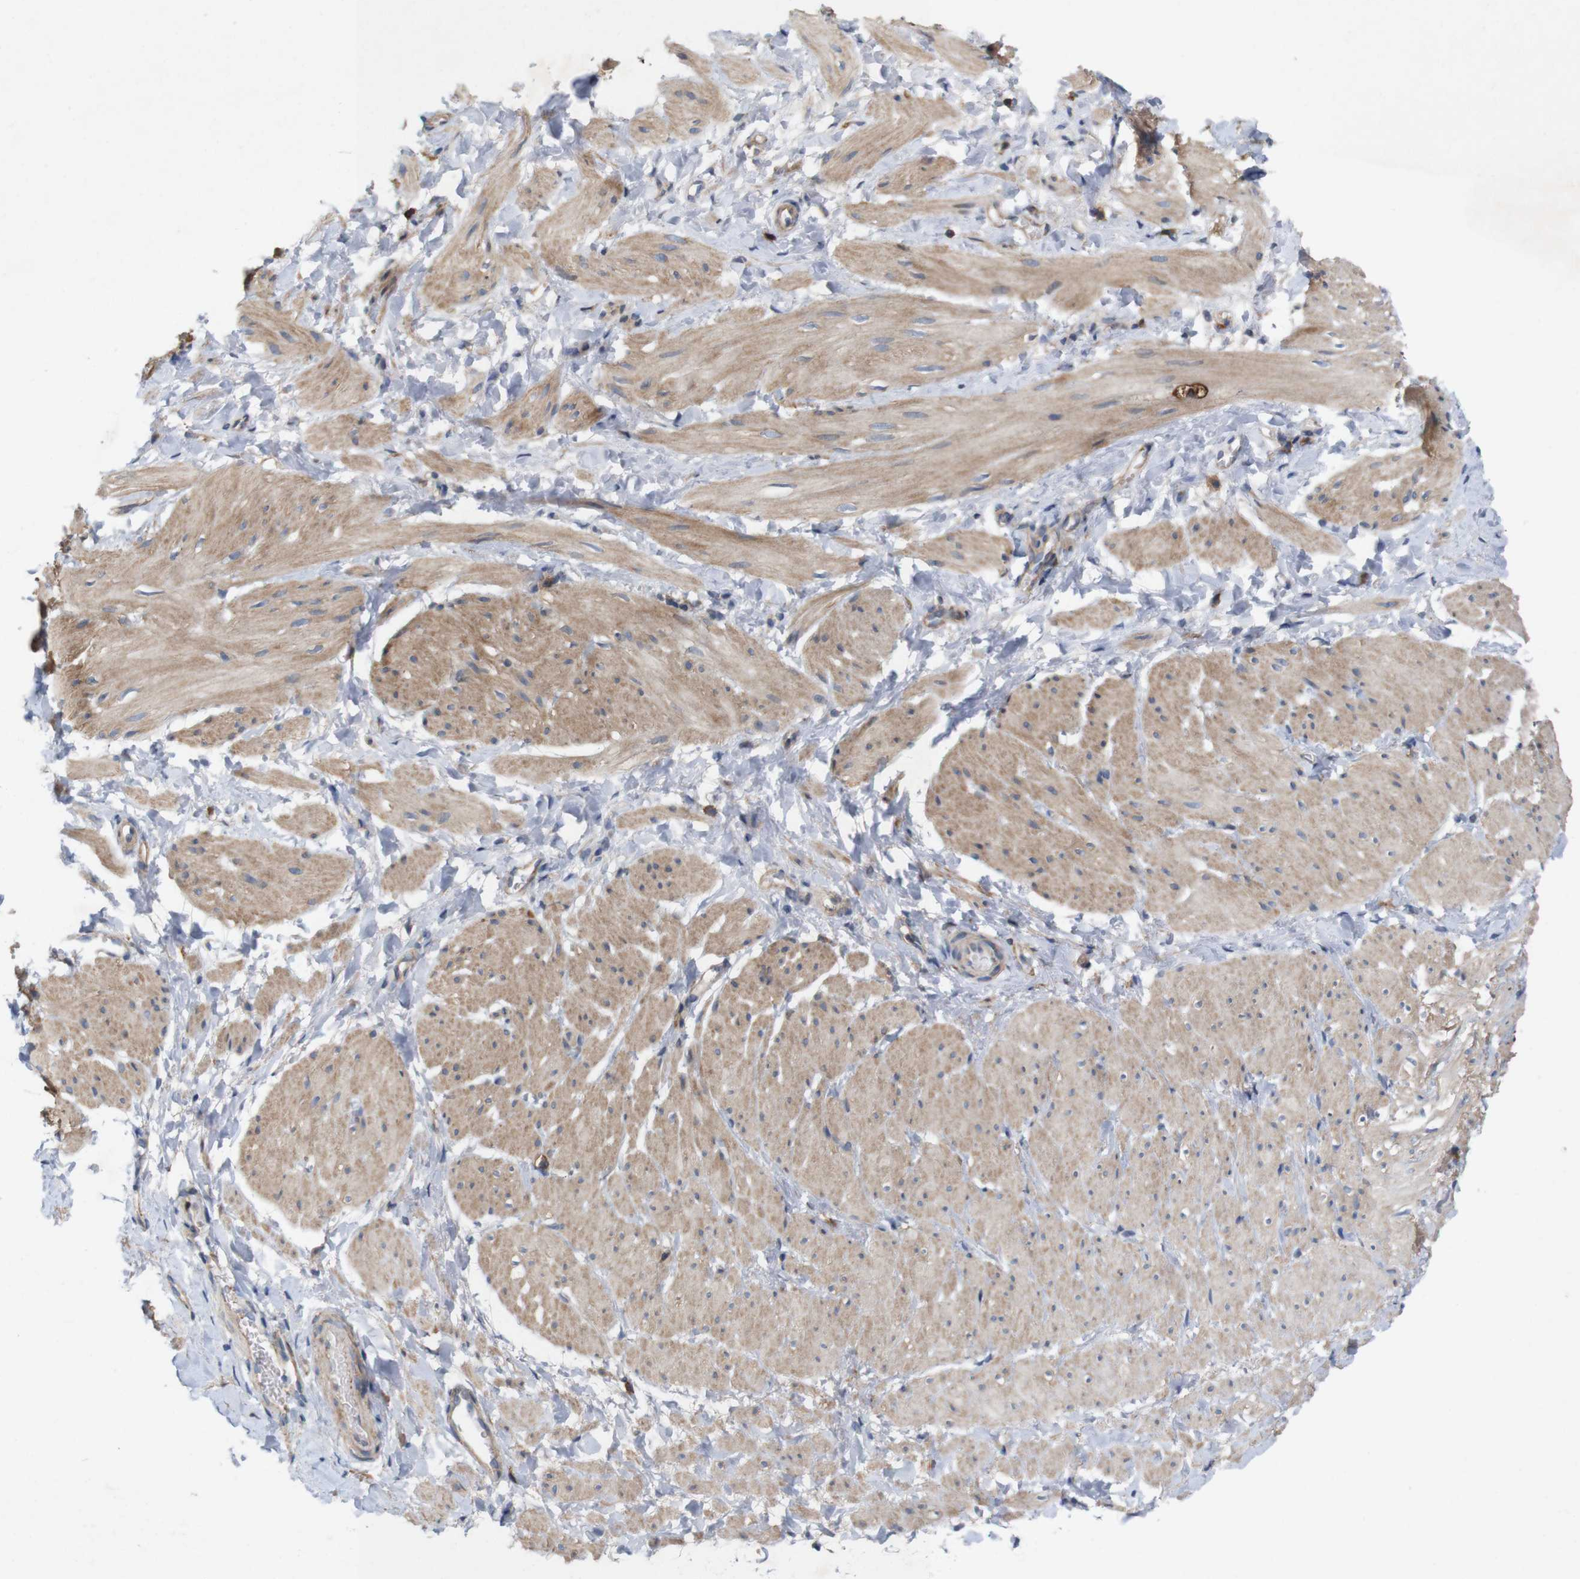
{"staining": {"intensity": "weak", "quantity": "25%-75%", "location": "cytoplasmic/membranous"}, "tissue": "smooth muscle", "cell_type": "Smooth muscle cells", "image_type": "normal", "snomed": [{"axis": "morphology", "description": "Normal tissue, NOS"}, {"axis": "topography", "description": "Smooth muscle"}], "caption": "Immunohistochemistry (IHC) staining of normal smooth muscle, which demonstrates low levels of weak cytoplasmic/membranous positivity in about 25%-75% of smooth muscle cells indicating weak cytoplasmic/membranous protein positivity. The staining was performed using DAB (brown) for protein detection and nuclei were counterstained in hematoxylin (blue).", "gene": "SIGLEC8", "patient": {"sex": "male", "age": 16}}